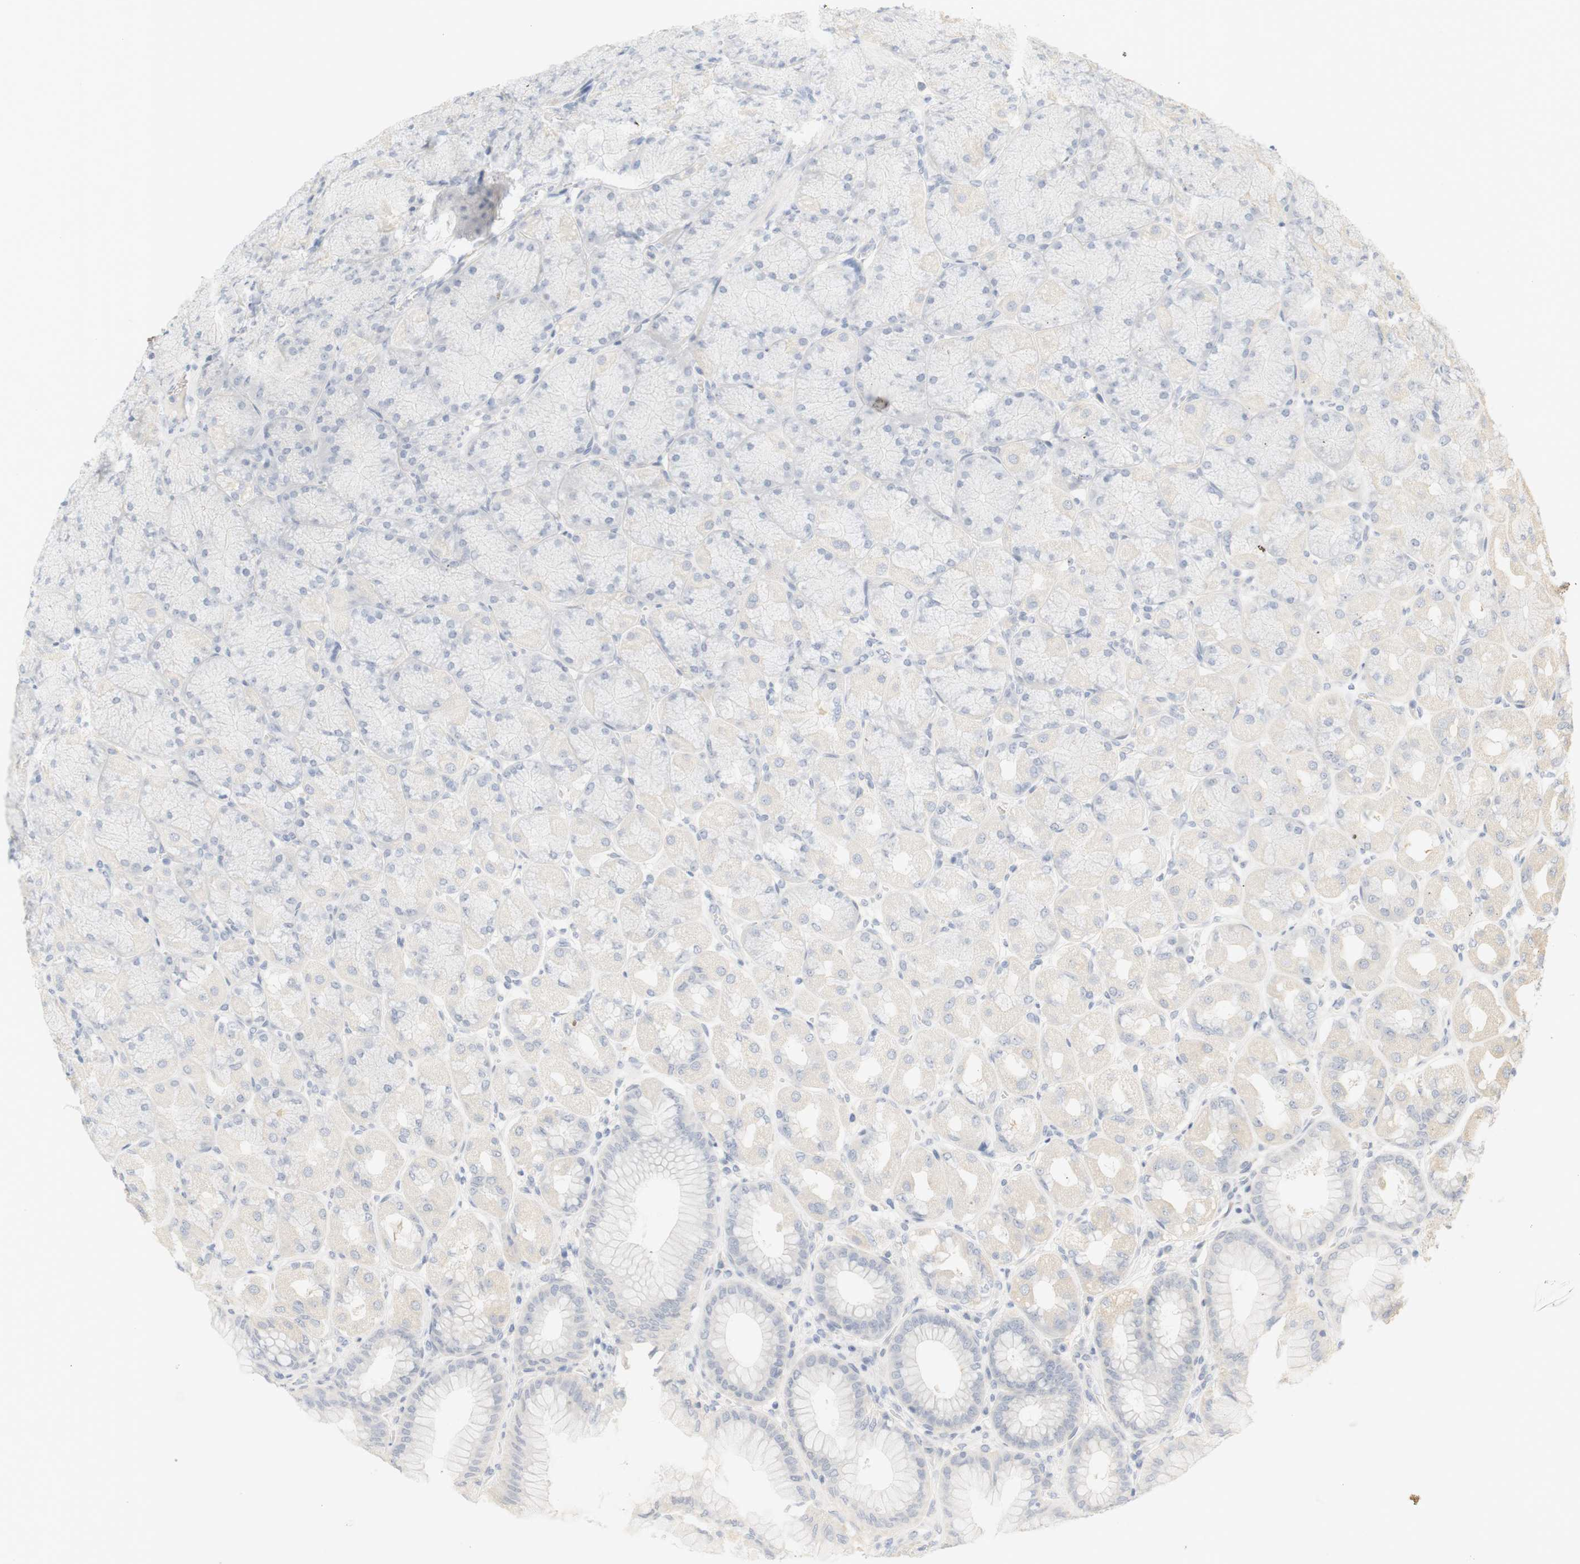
{"staining": {"intensity": "negative", "quantity": "none", "location": "none"}, "tissue": "stomach", "cell_type": "Glandular cells", "image_type": "normal", "snomed": [{"axis": "morphology", "description": "Normal tissue, NOS"}, {"axis": "topography", "description": "Stomach, upper"}], "caption": "Protein analysis of normal stomach exhibits no significant positivity in glandular cells. (DAB (3,3'-diaminobenzidine) IHC visualized using brightfield microscopy, high magnification).", "gene": "RTN3", "patient": {"sex": "female", "age": 56}}